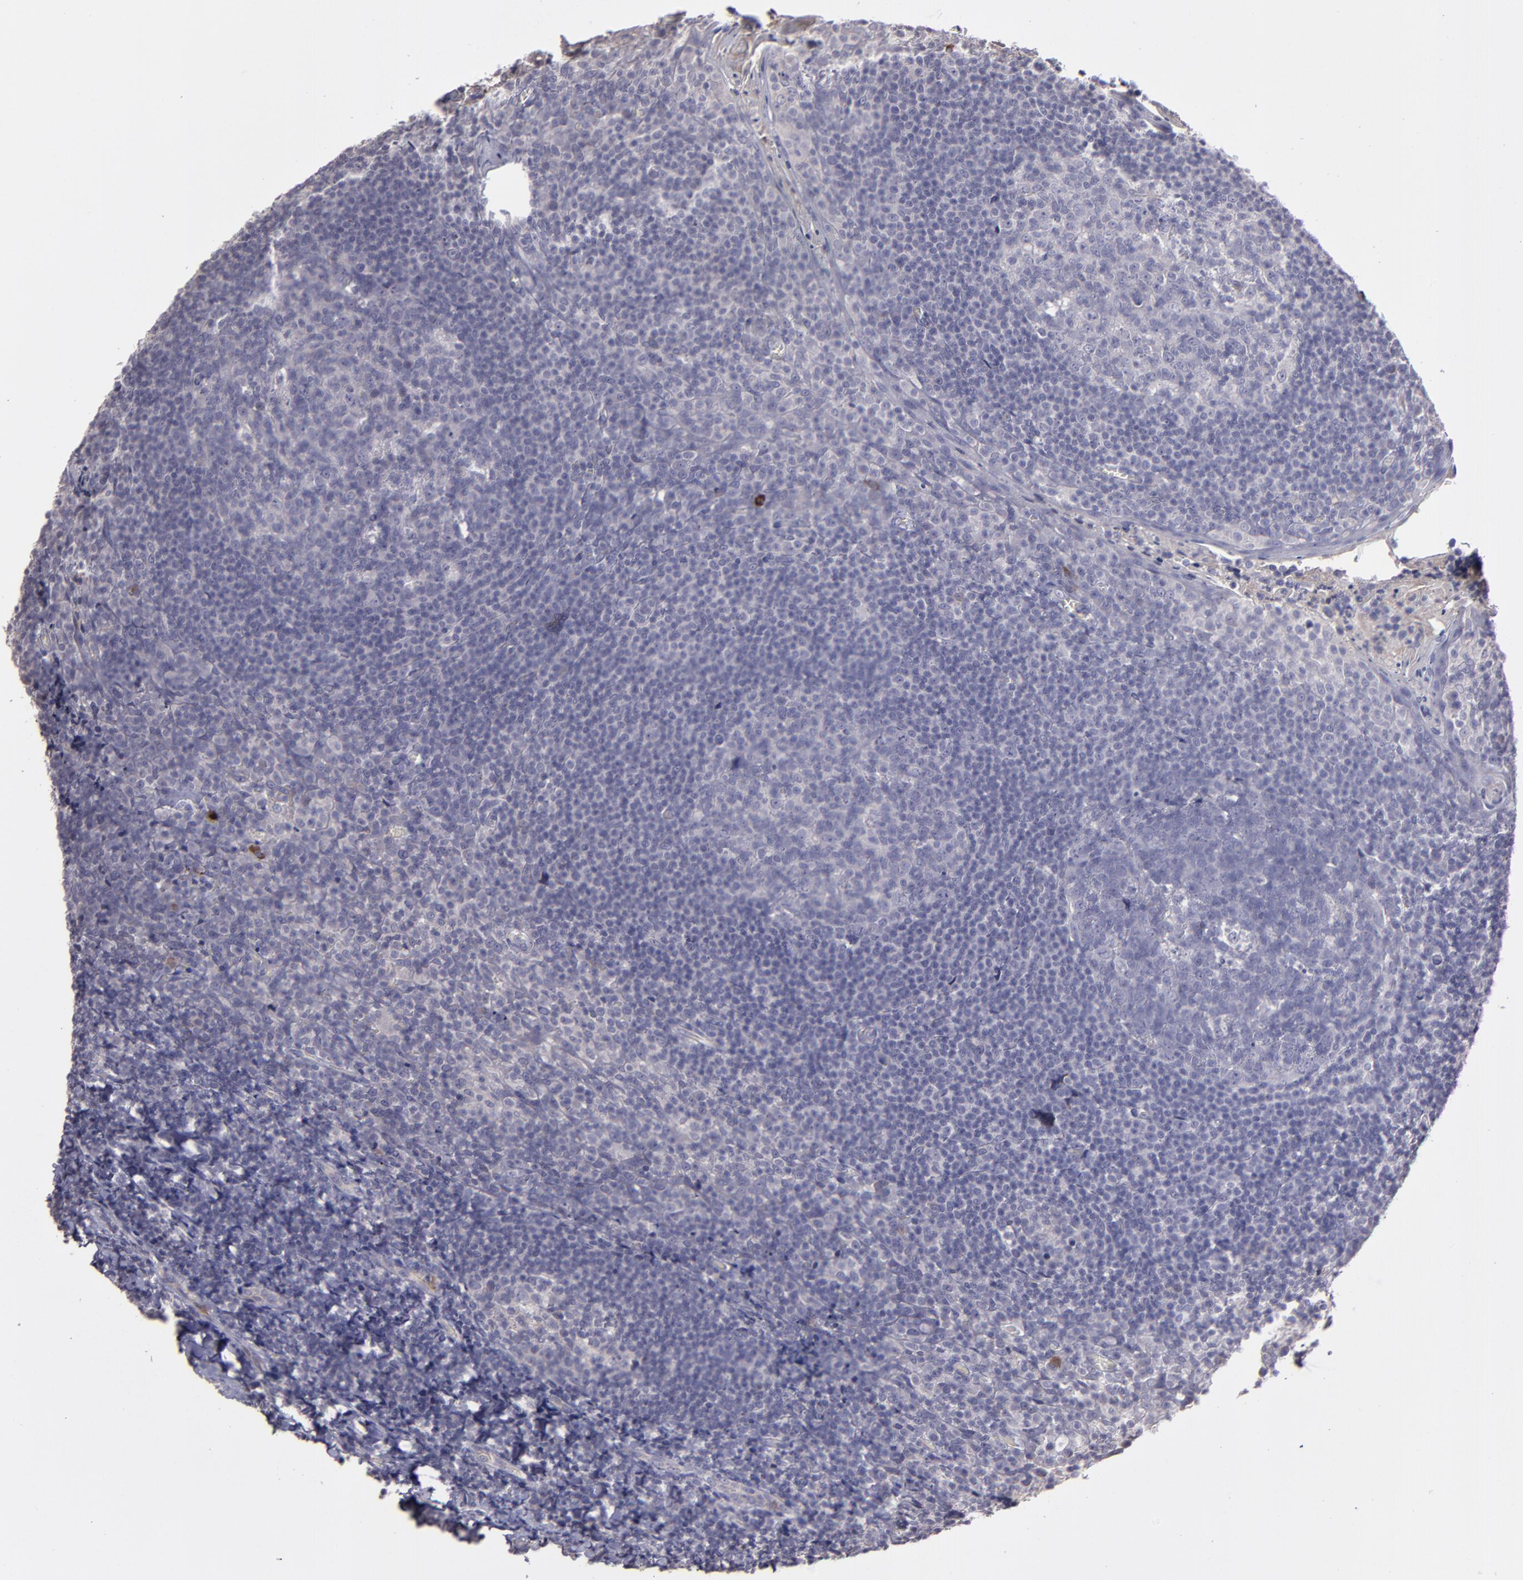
{"staining": {"intensity": "negative", "quantity": "none", "location": "none"}, "tissue": "tonsil", "cell_type": "Germinal center cells", "image_type": "normal", "snomed": [{"axis": "morphology", "description": "Normal tissue, NOS"}, {"axis": "topography", "description": "Tonsil"}], "caption": "IHC image of unremarkable tonsil: human tonsil stained with DAB exhibits no significant protein expression in germinal center cells. (Stains: DAB immunohistochemistry with hematoxylin counter stain, Microscopy: brightfield microscopy at high magnification).", "gene": "MASP1", "patient": {"sex": "male", "age": 31}}